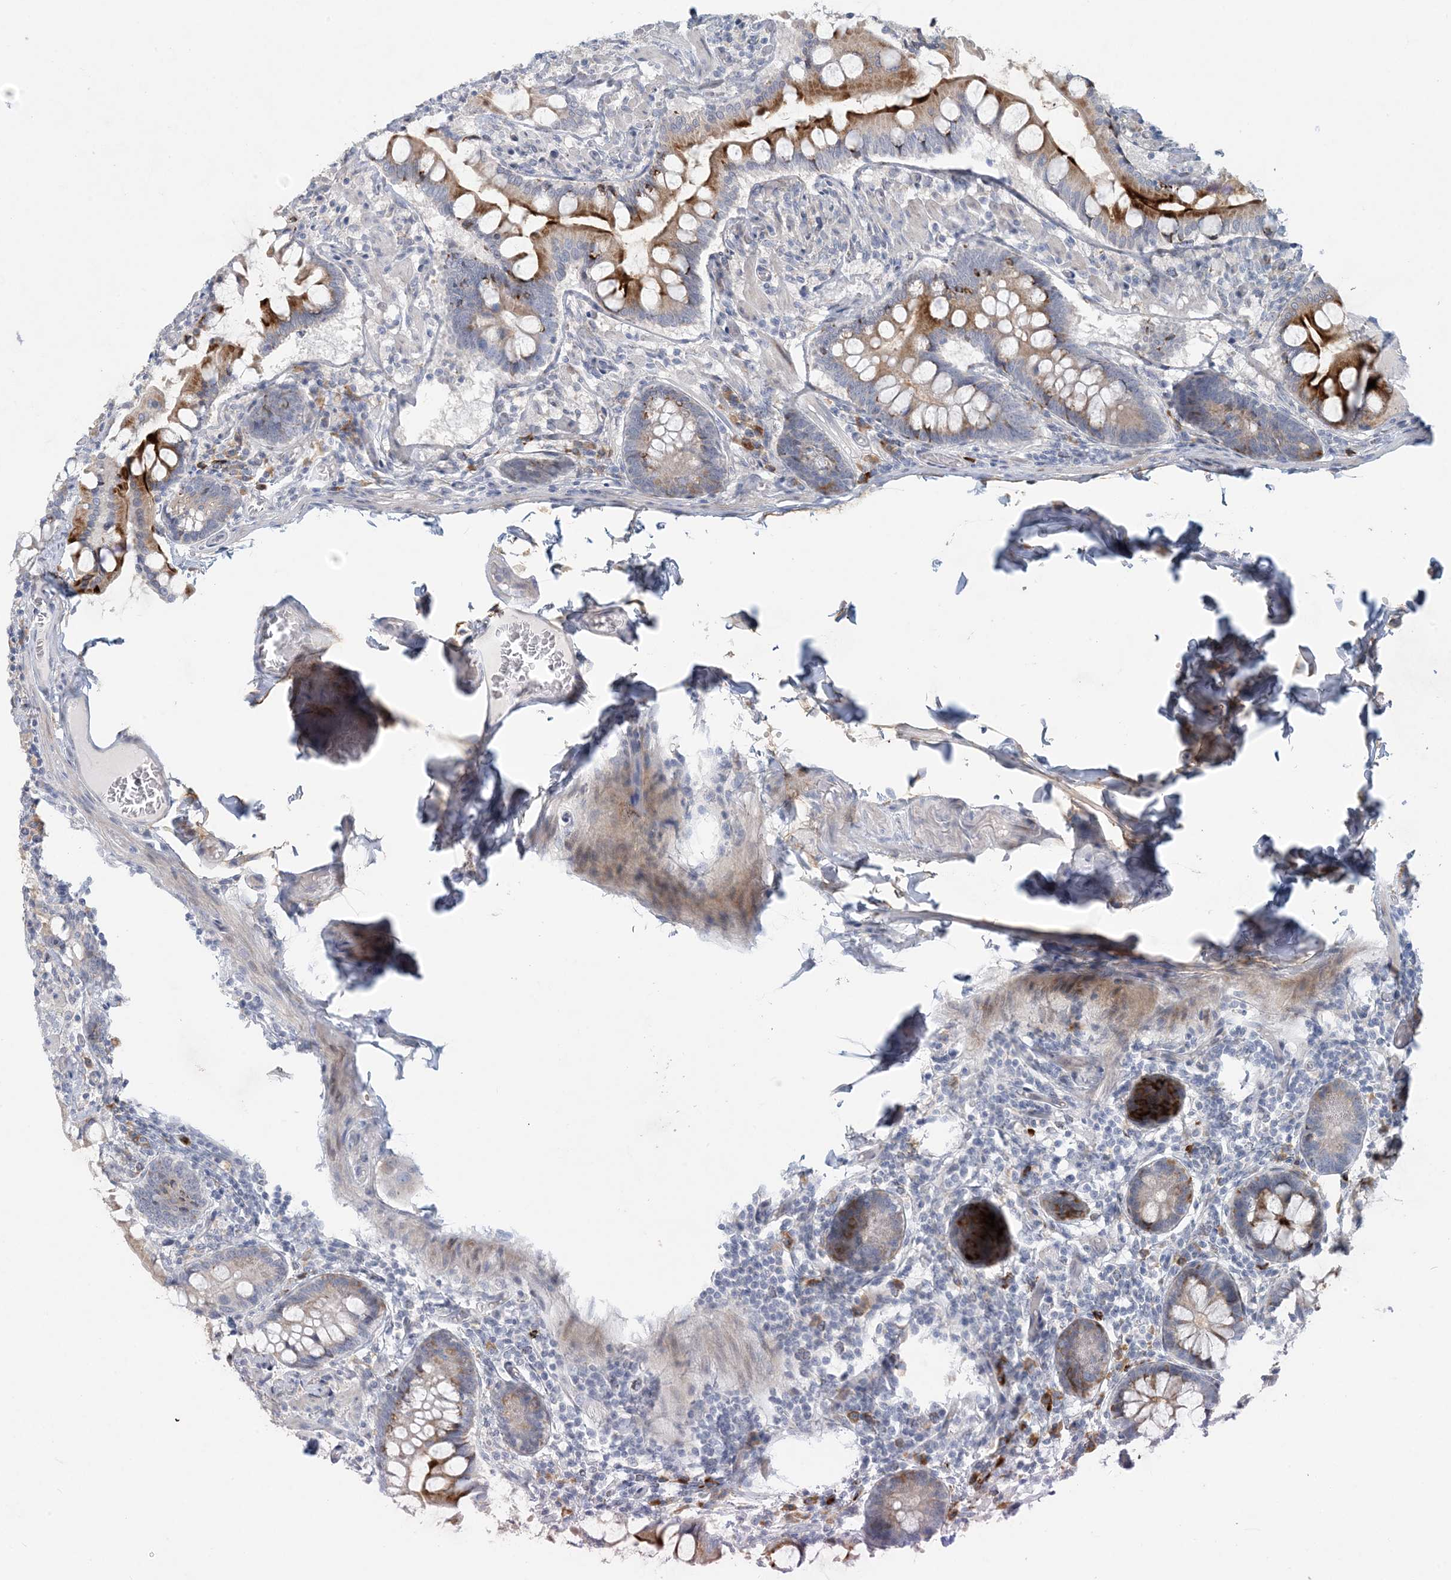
{"staining": {"intensity": "moderate", "quantity": "25%-75%", "location": "cytoplasmic/membranous"}, "tissue": "small intestine", "cell_type": "Glandular cells", "image_type": "normal", "snomed": [{"axis": "morphology", "description": "Normal tissue, NOS"}, {"axis": "topography", "description": "Small intestine"}], "caption": "This histopathology image shows immunohistochemistry (IHC) staining of benign human small intestine, with medium moderate cytoplasmic/membranous expression in approximately 25%-75% of glandular cells.", "gene": "ZNF385D", "patient": {"sex": "male", "age": 41}}